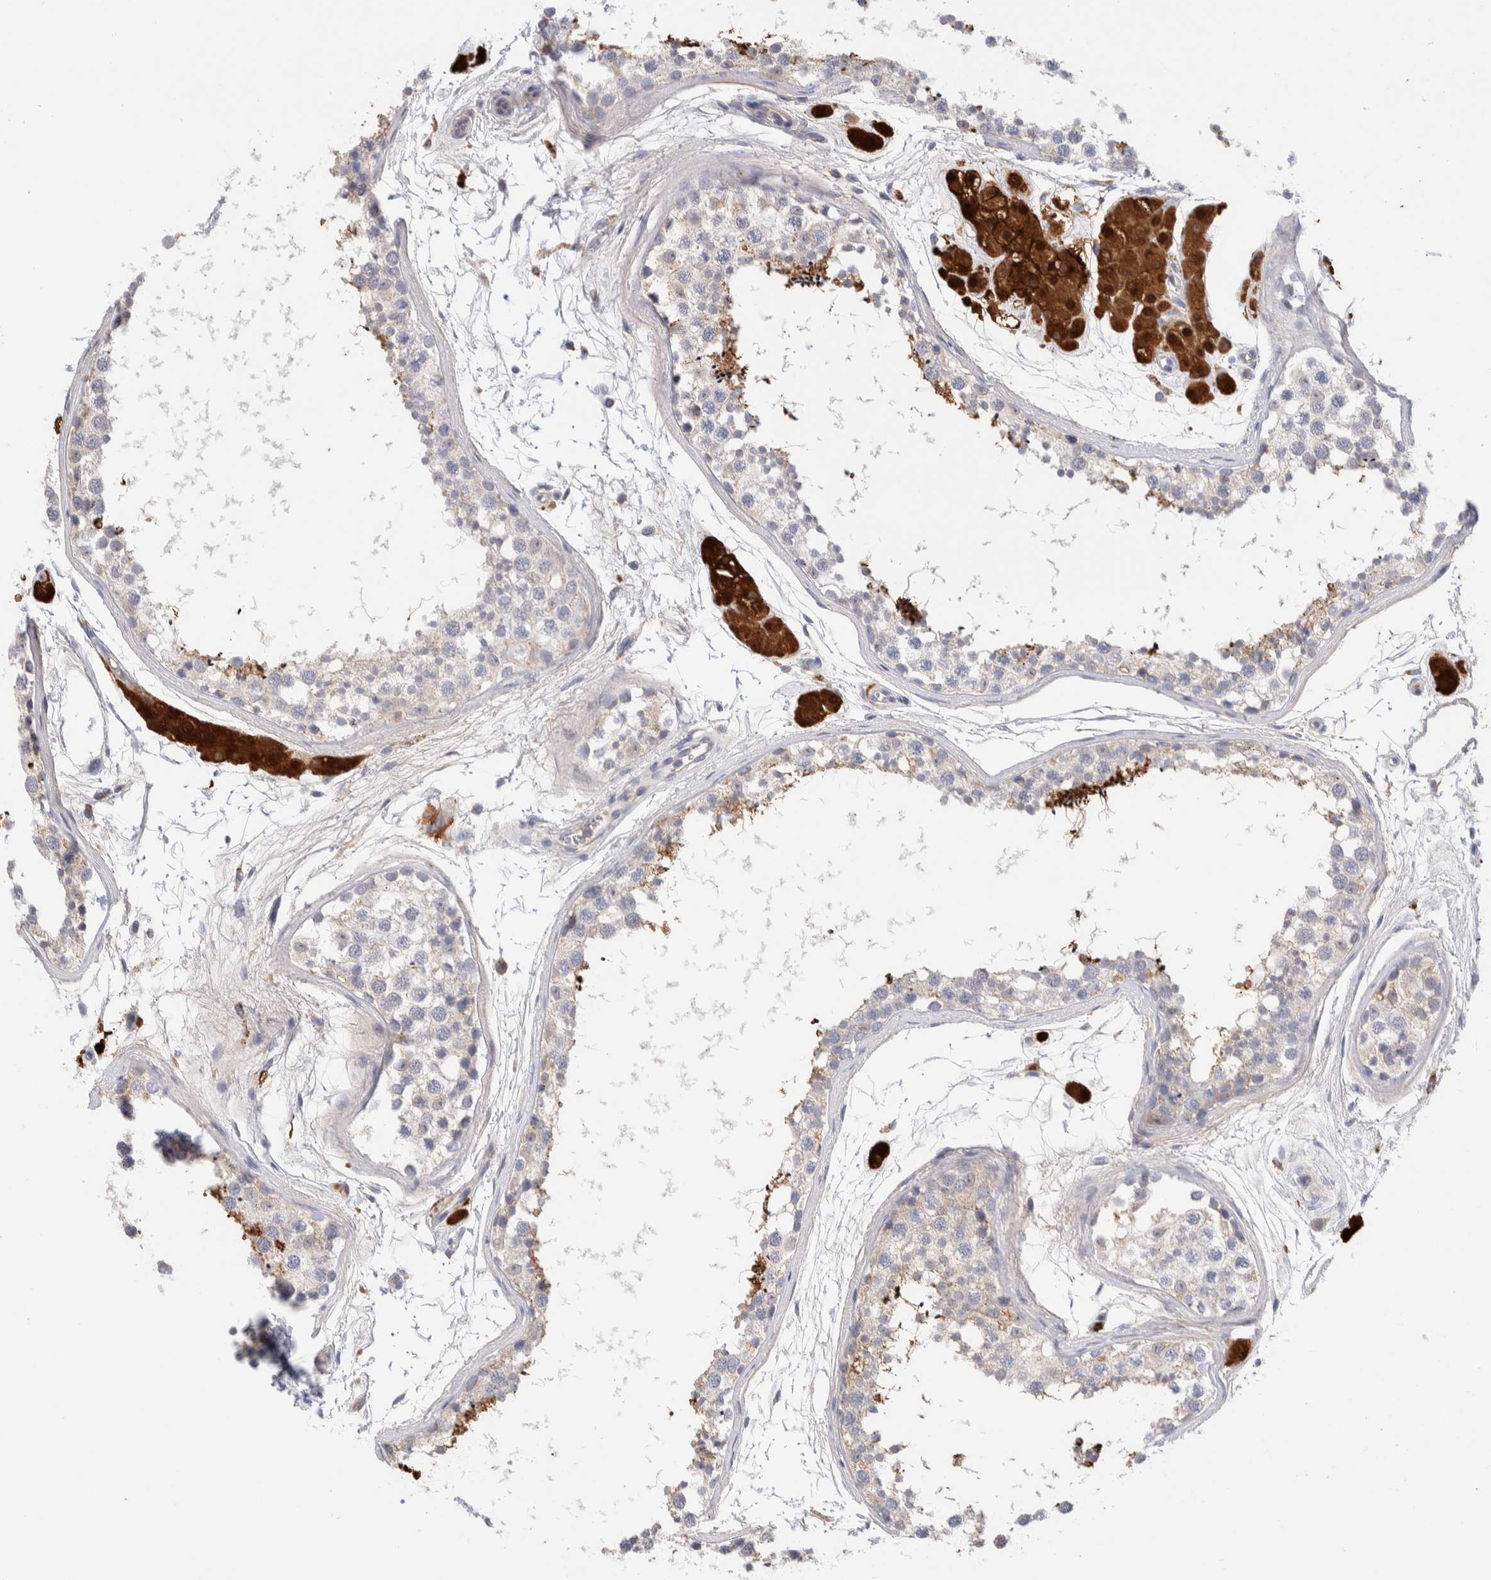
{"staining": {"intensity": "strong", "quantity": "<25%", "location": "cytoplasmic/membranous"}, "tissue": "testis", "cell_type": "Cells in seminiferous ducts", "image_type": "normal", "snomed": [{"axis": "morphology", "description": "Normal tissue, NOS"}, {"axis": "topography", "description": "Testis"}], "caption": "Immunohistochemical staining of normal testis reveals strong cytoplasmic/membranous protein positivity in approximately <25% of cells in seminiferous ducts. Using DAB (brown) and hematoxylin (blue) stains, captured at high magnification using brightfield microscopy.", "gene": "METRNL", "patient": {"sex": "male", "age": 56}}